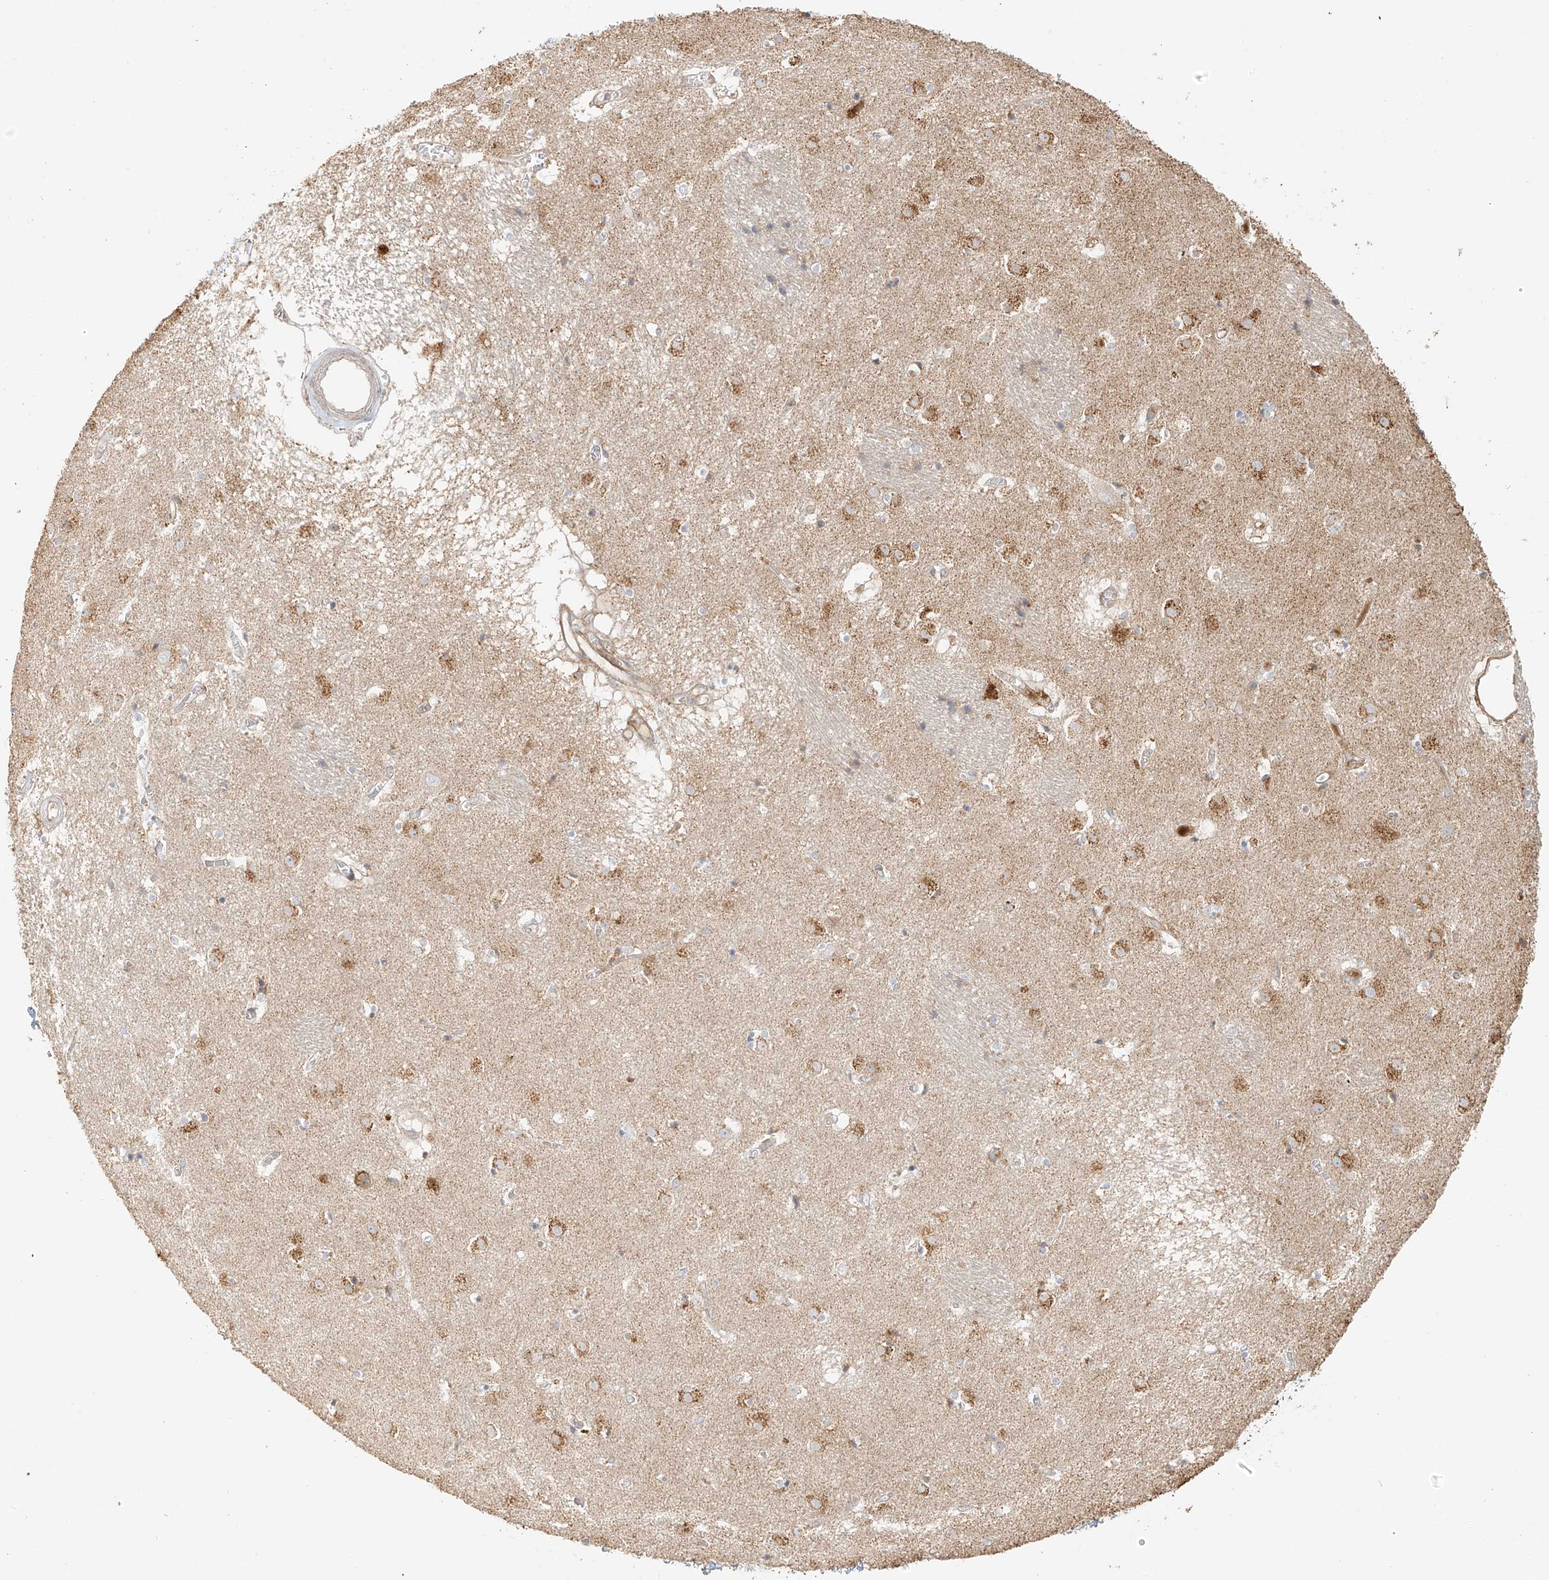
{"staining": {"intensity": "moderate", "quantity": "<25%", "location": "cytoplasmic/membranous"}, "tissue": "caudate", "cell_type": "Glial cells", "image_type": "normal", "snomed": [{"axis": "morphology", "description": "Normal tissue, NOS"}, {"axis": "topography", "description": "Lateral ventricle wall"}], "caption": "DAB (3,3'-diaminobenzidine) immunohistochemical staining of unremarkable caudate shows moderate cytoplasmic/membranous protein staining in approximately <25% of glial cells.", "gene": "MIPEP", "patient": {"sex": "male", "age": 70}}